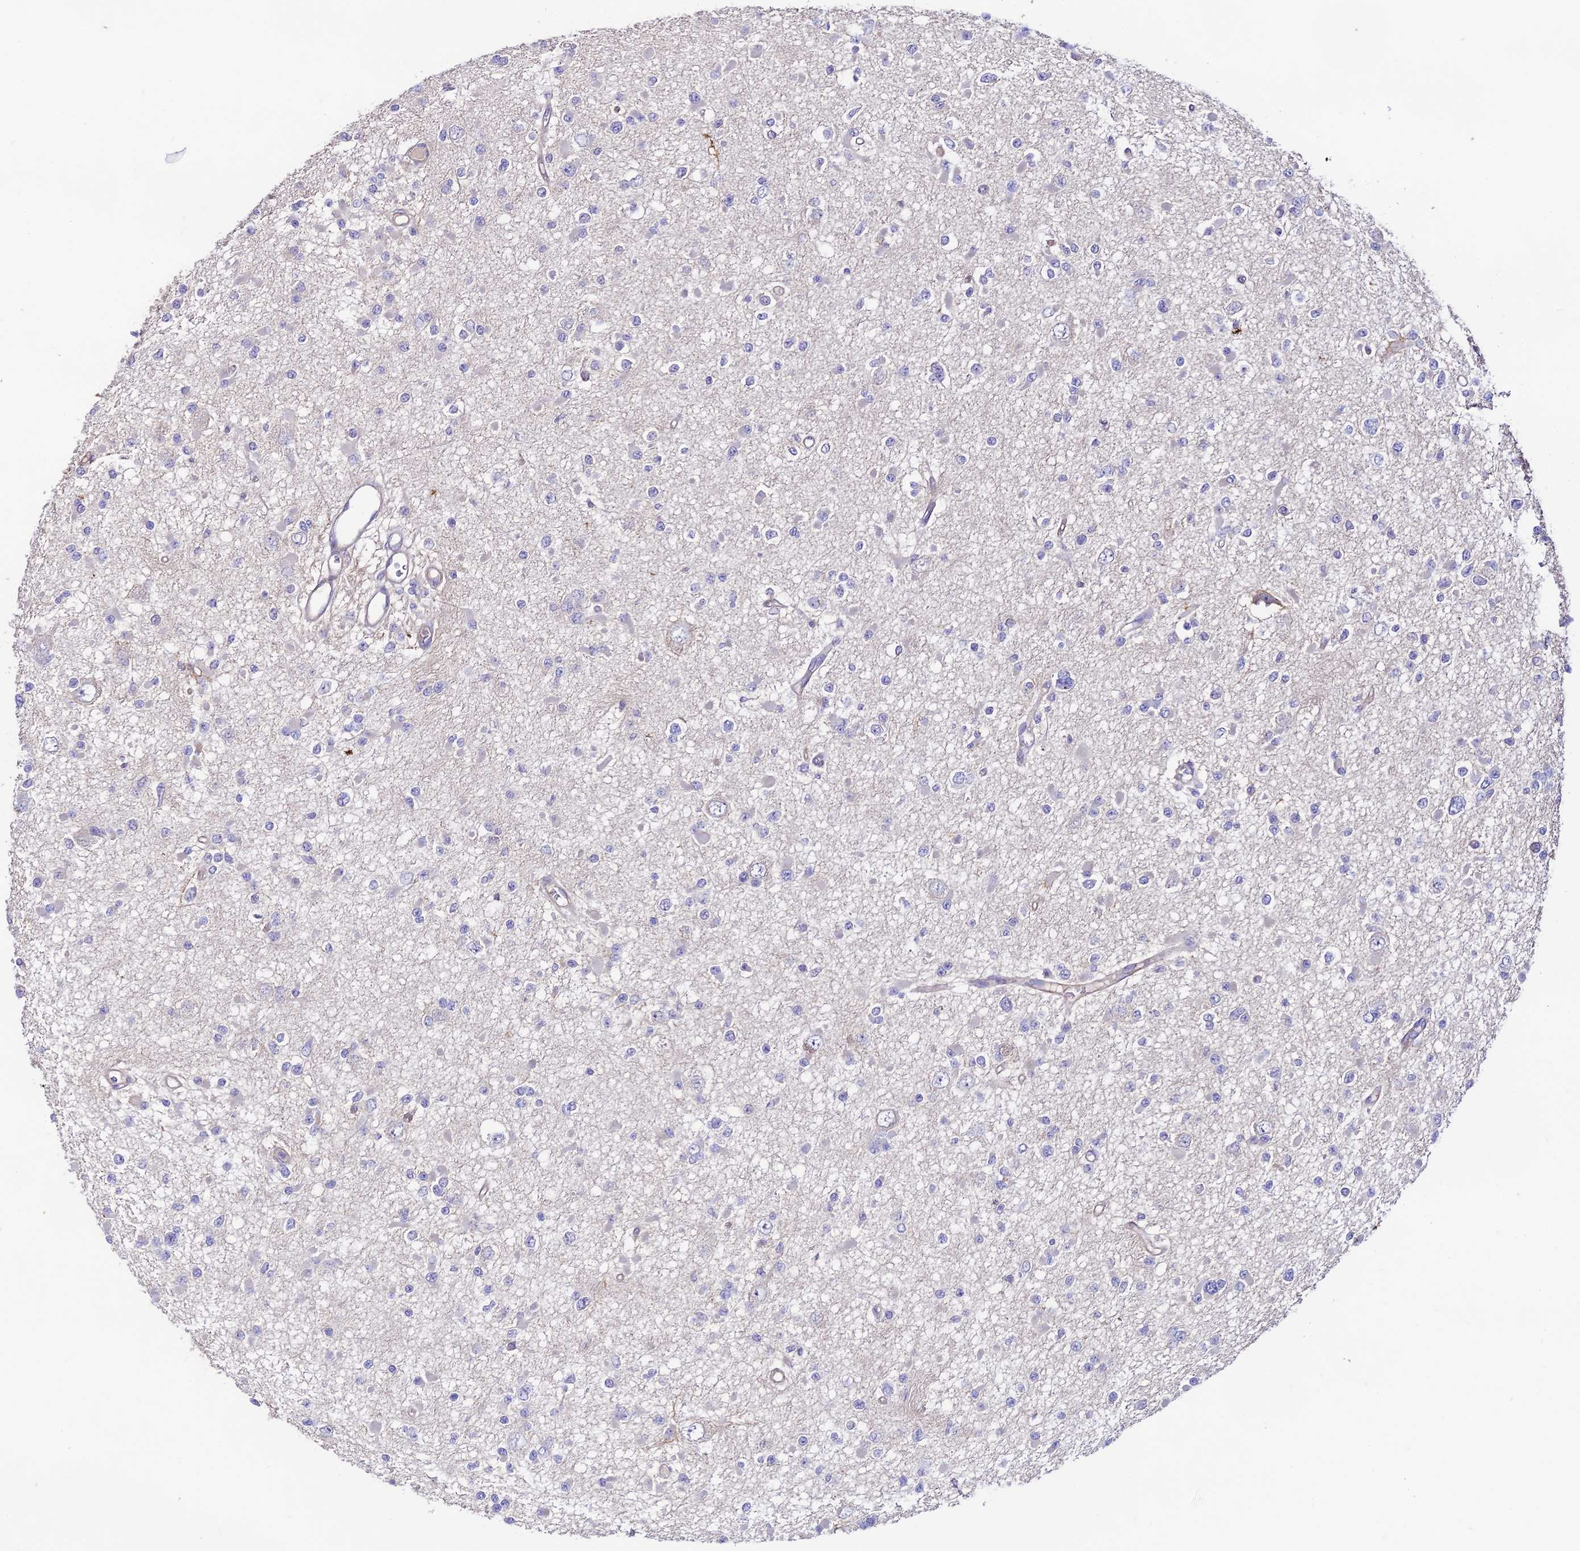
{"staining": {"intensity": "negative", "quantity": "none", "location": "none"}, "tissue": "glioma", "cell_type": "Tumor cells", "image_type": "cancer", "snomed": [{"axis": "morphology", "description": "Glioma, malignant, Low grade"}, {"axis": "topography", "description": "Brain"}], "caption": "Malignant glioma (low-grade) stained for a protein using immunohistochemistry (IHC) exhibits no expression tumor cells.", "gene": "BRME1", "patient": {"sex": "female", "age": 22}}